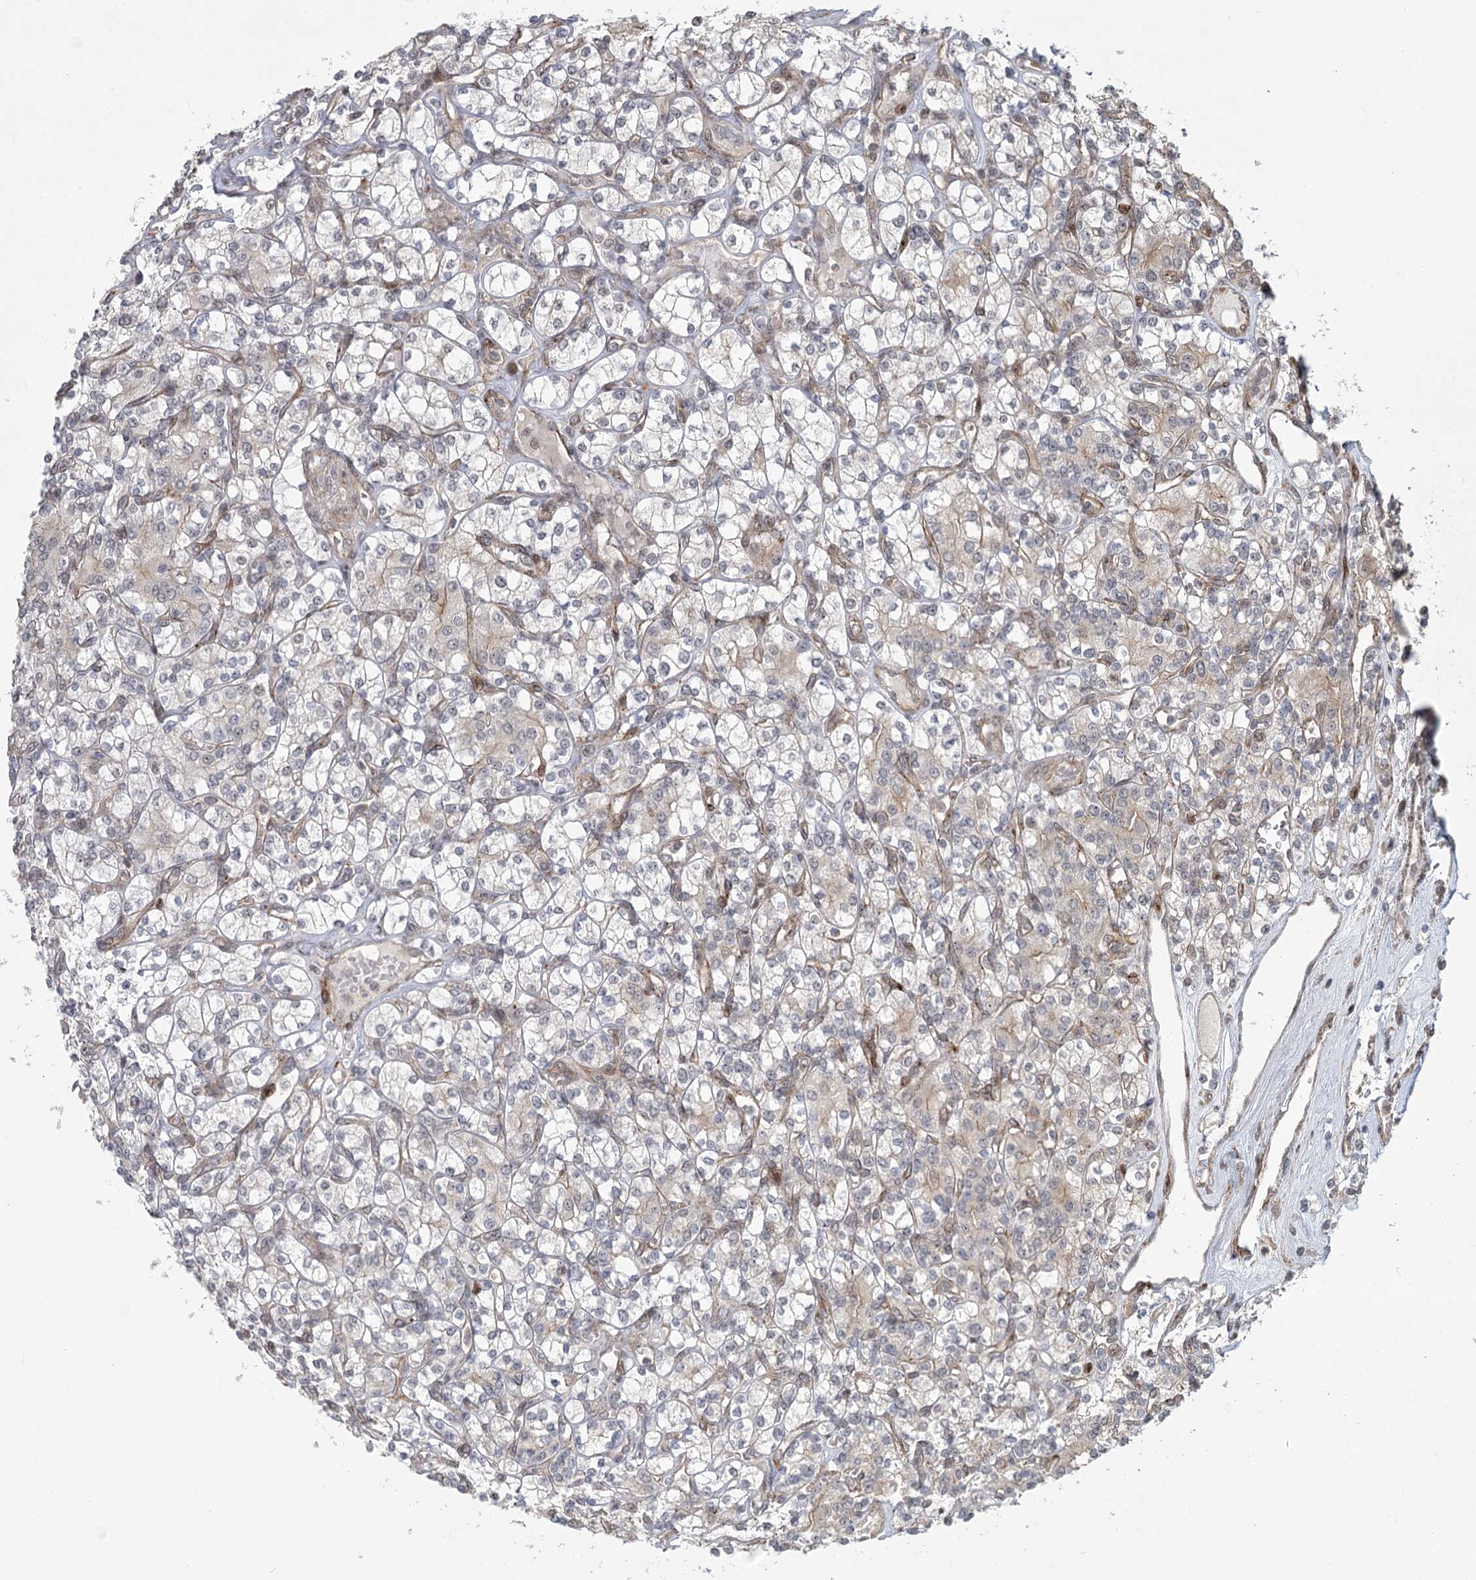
{"staining": {"intensity": "negative", "quantity": "none", "location": "none"}, "tissue": "renal cancer", "cell_type": "Tumor cells", "image_type": "cancer", "snomed": [{"axis": "morphology", "description": "Adenocarcinoma, NOS"}, {"axis": "topography", "description": "Kidney"}], "caption": "Protein analysis of adenocarcinoma (renal) reveals no significant positivity in tumor cells.", "gene": "PARM1", "patient": {"sex": "male", "age": 77}}